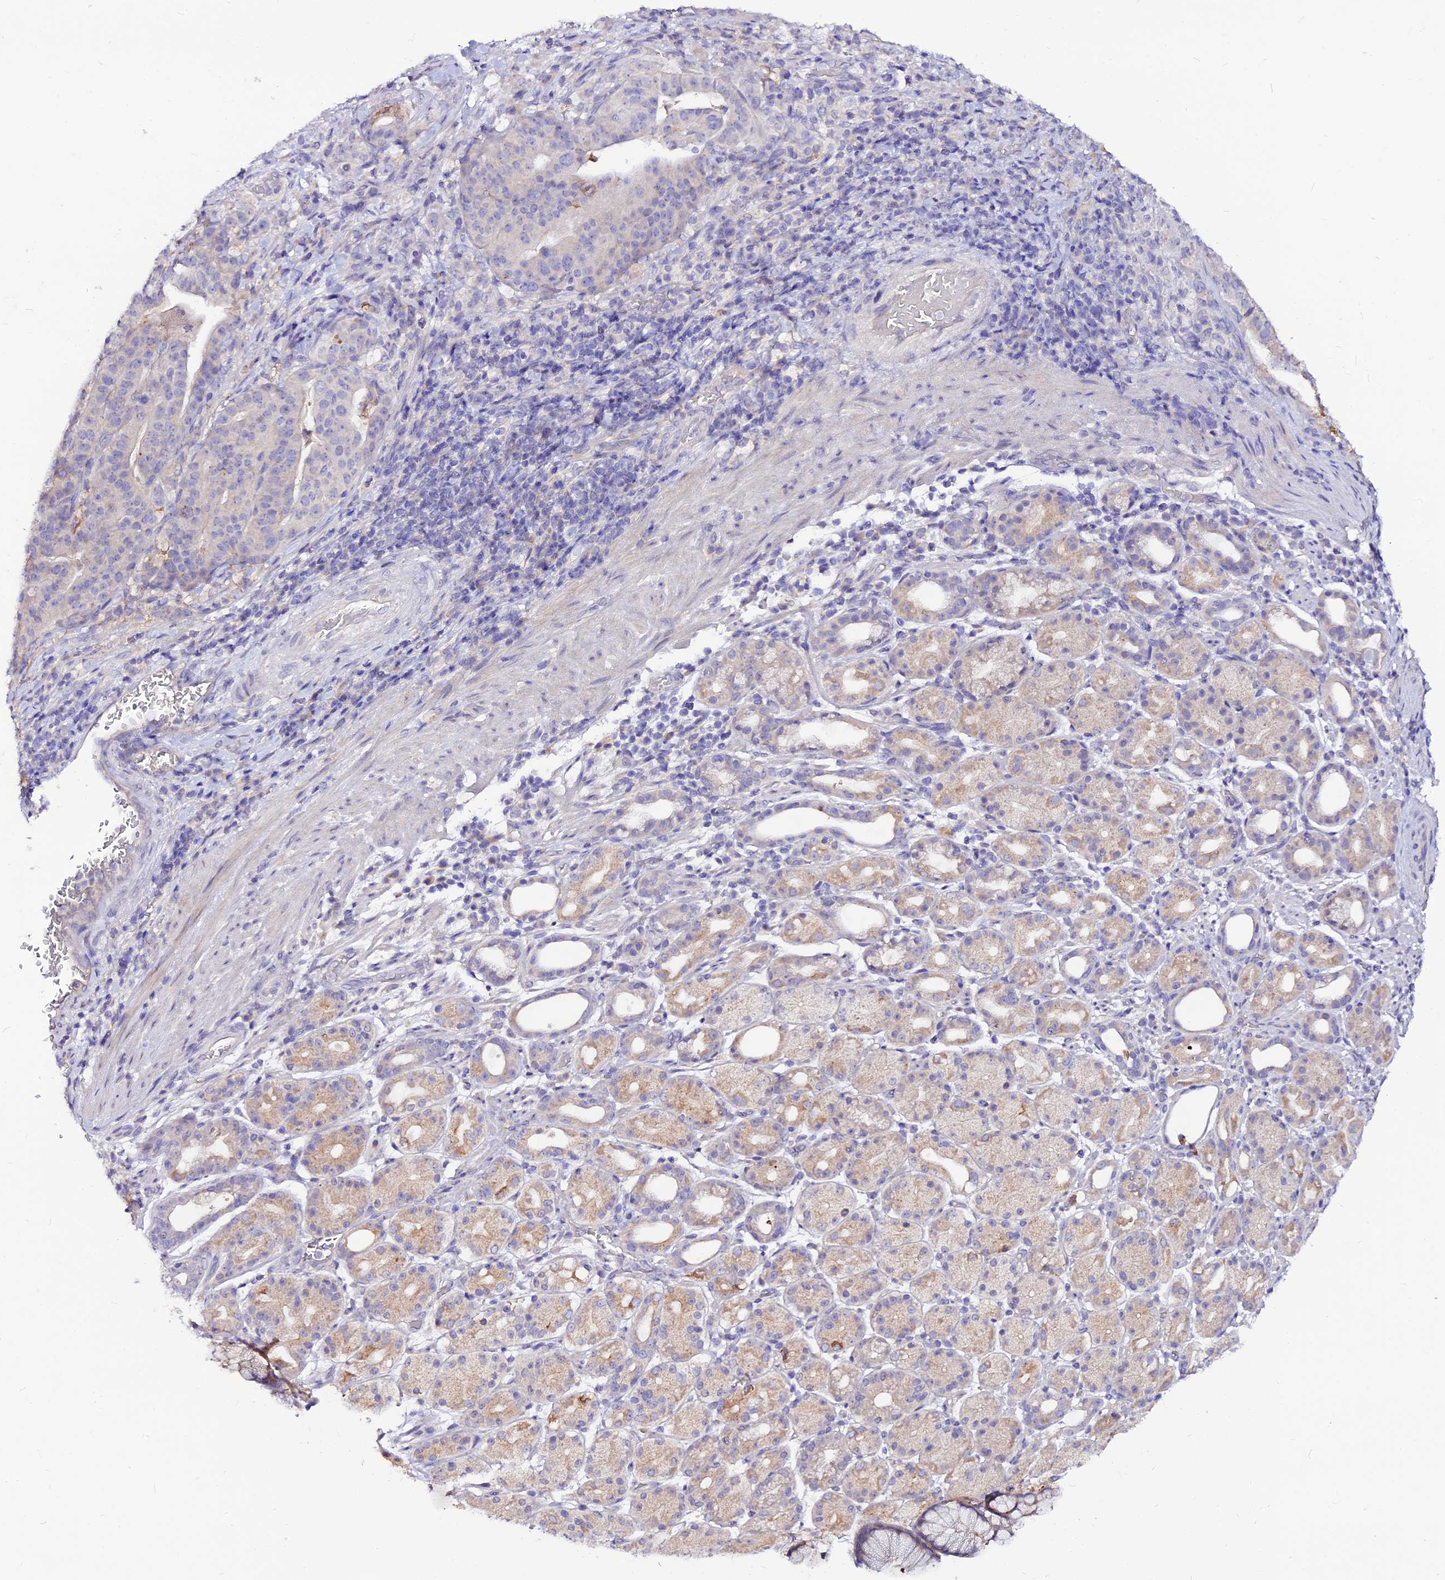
{"staining": {"intensity": "negative", "quantity": "none", "location": "none"}, "tissue": "stomach cancer", "cell_type": "Tumor cells", "image_type": "cancer", "snomed": [{"axis": "morphology", "description": "Adenocarcinoma, NOS"}, {"axis": "topography", "description": "Stomach"}], "caption": "Immunohistochemistry micrograph of human stomach adenocarcinoma stained for a protein (brown), which reveals no expression in tumor cells.", "gene": "CZIB", "patient": {"sex": "male", "age": 48}}